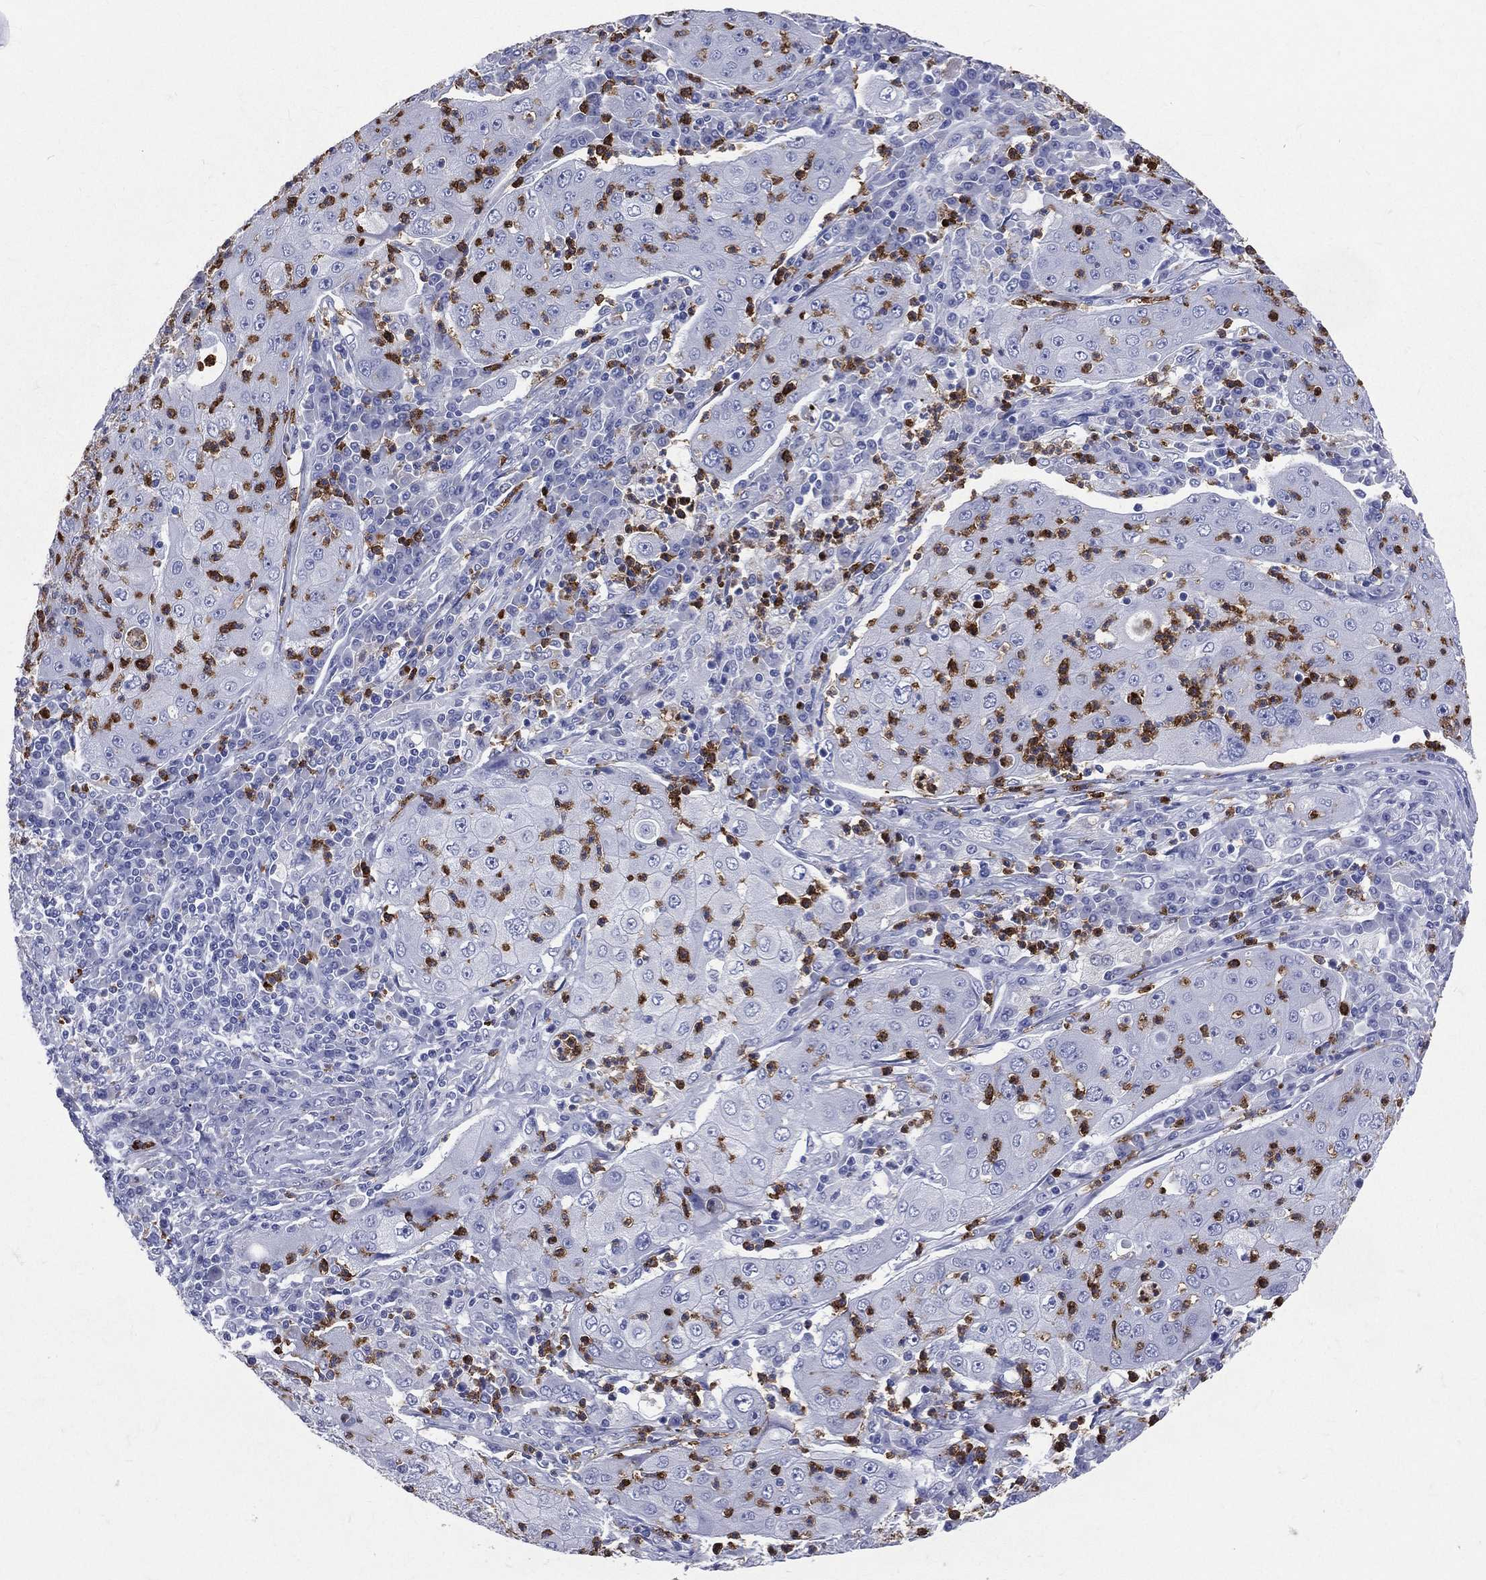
{"staining": {"intensity": "negative", "quantity": "none", "location": "none"}, "tissue": "lung cancer", "cell_type": "Tumor cells", "image_type": "cancer", "snomed": [{"axis": "morphology", "description": "Squamous cell carcinoma, NOS"}, {"axis": "topography", "description": "Lung"}], "caption": "A histopathology image of squamous cell carcinoma (lung) stained for a protein displays no brown staining in tumor cells. (DAB immunohistochemistry (IHC) visualized using brightfield microscopy, high magnification).", "gene": "PGLYRP1", "patient": {"sex": "female", "age": 59}}